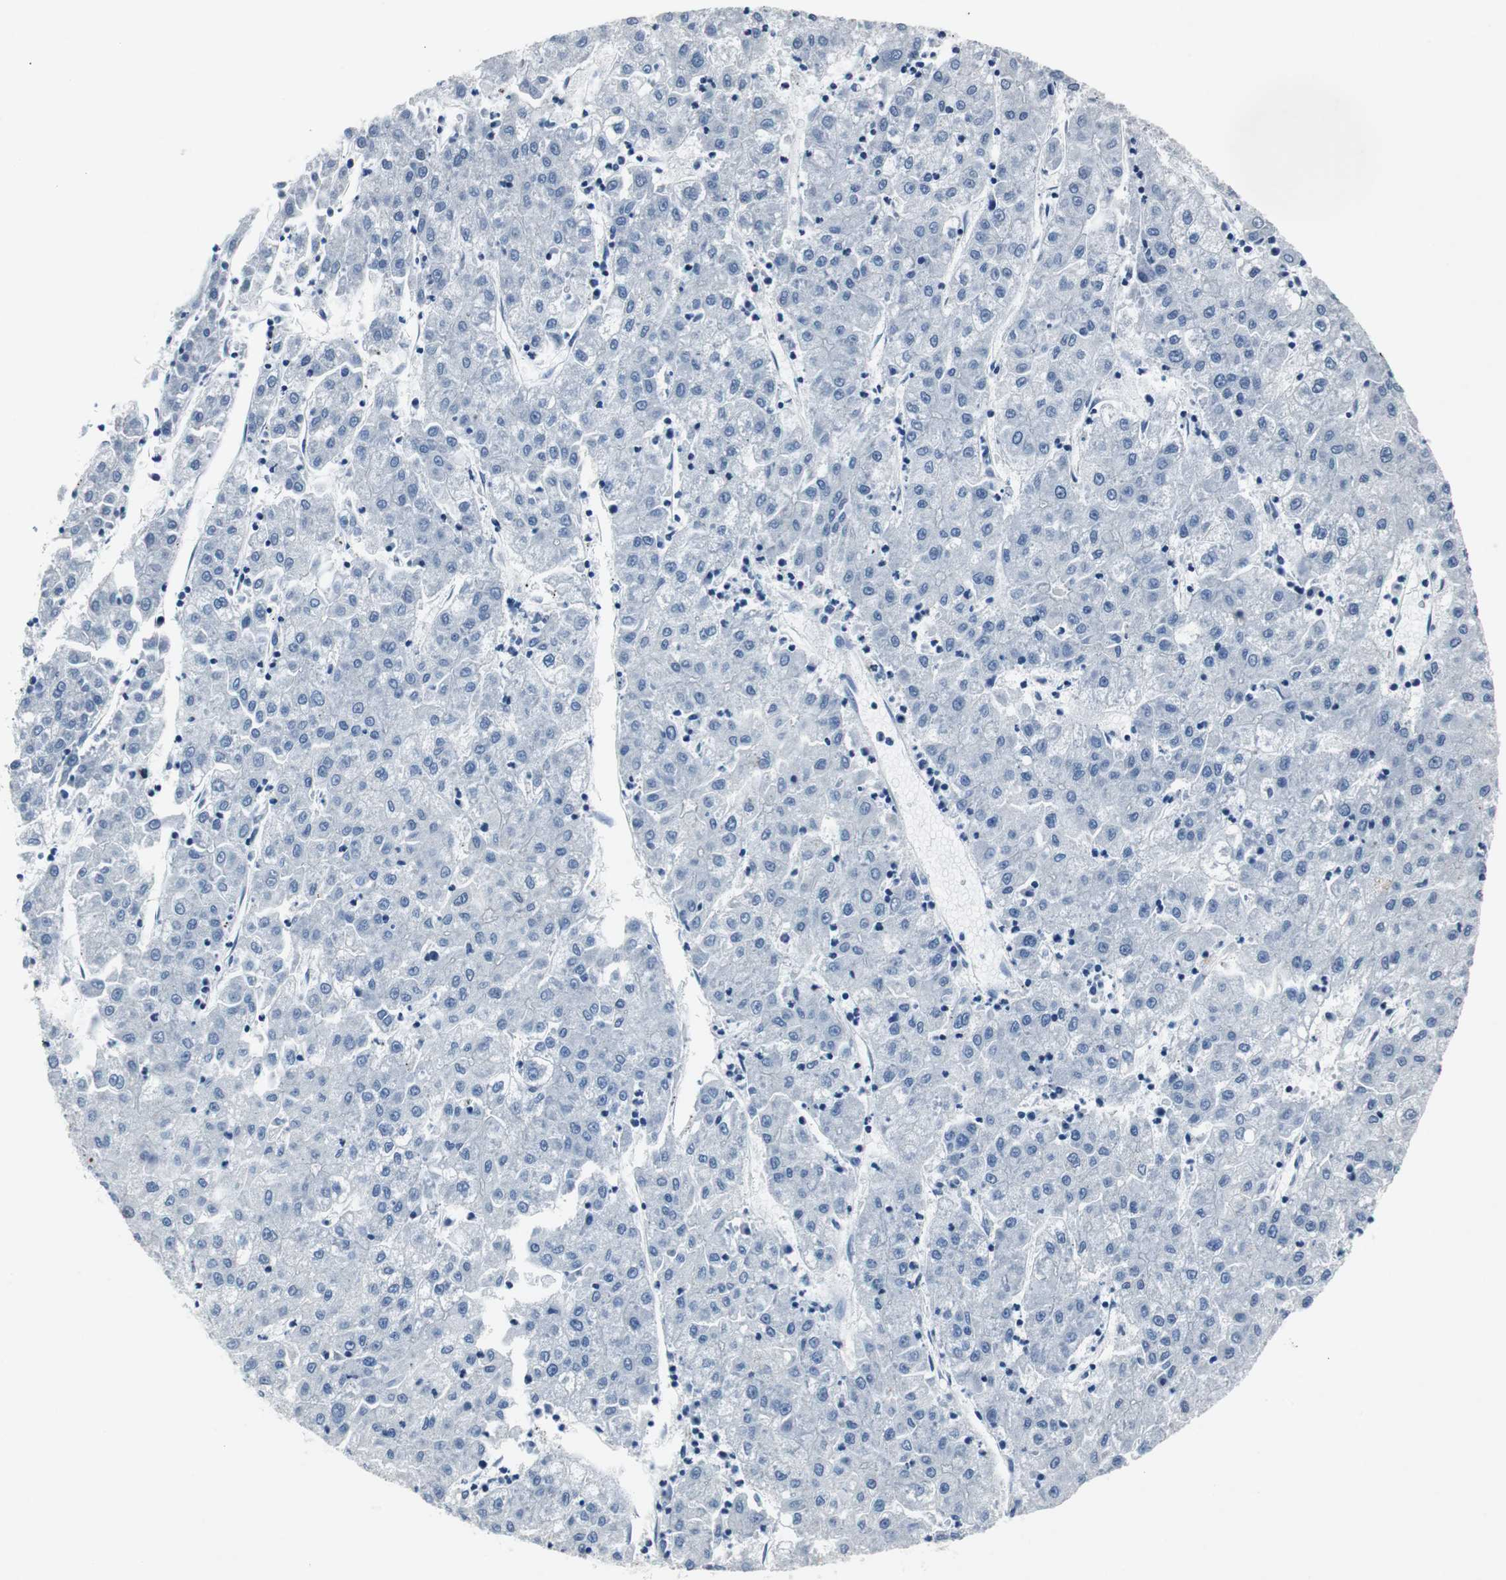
{"staining": {"intensity": "negative", "quantity": "none", "location": "none"}, "tissue": "liver cancer", "cell_type": "Tumor cells", "image_type": "cancer", "snomed": [{"axis": "morphology", "description": "Carcinoma, Hepatocellular, NOS"}, {"axis": "topography", "description": "Liver"}], "caption": "Immunohistochemistry photomicrograph of human hepatocellular carcinoma (liver) stained for a protein (brown), which reveals no staining in tumor cells.", "gene": "LRP2", "patient": {"sex": "male", "age": 72}}